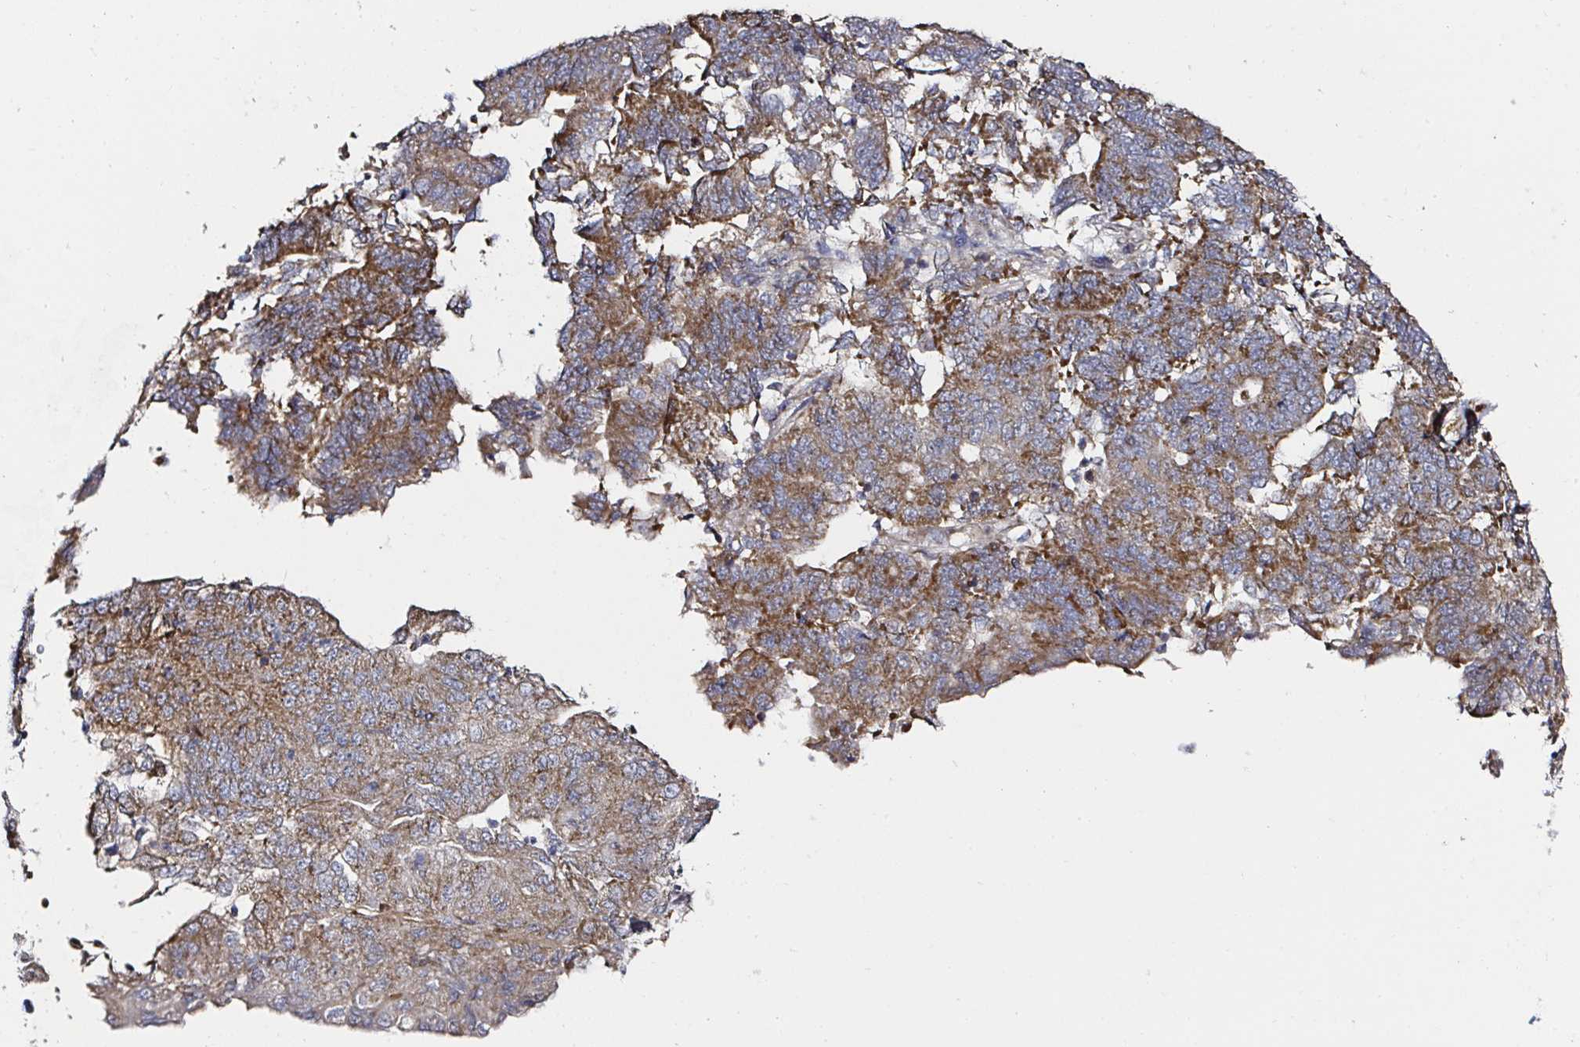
{"staining": {"intensity": "strong", "quantity": ">75%", "location": "cytoplasmic/membranous"}, "tissue": "endometrial cancer", "cell_type": "Tumor cells", "image_type": "cancer", "snomed": [{"axis": "morphology", "description": "Adenocarcinoma, NOS"}, {"axis": "topography", "description": "Endometrium"}], "caption": "A high amount of strong cytoplasmic/membranous expression is identified in about >75% of tumor cells in adenocarcinoma (endometrial) tissue.", "gene": "ATAD3B", "patient": {"sex": "female", "age": 70}}